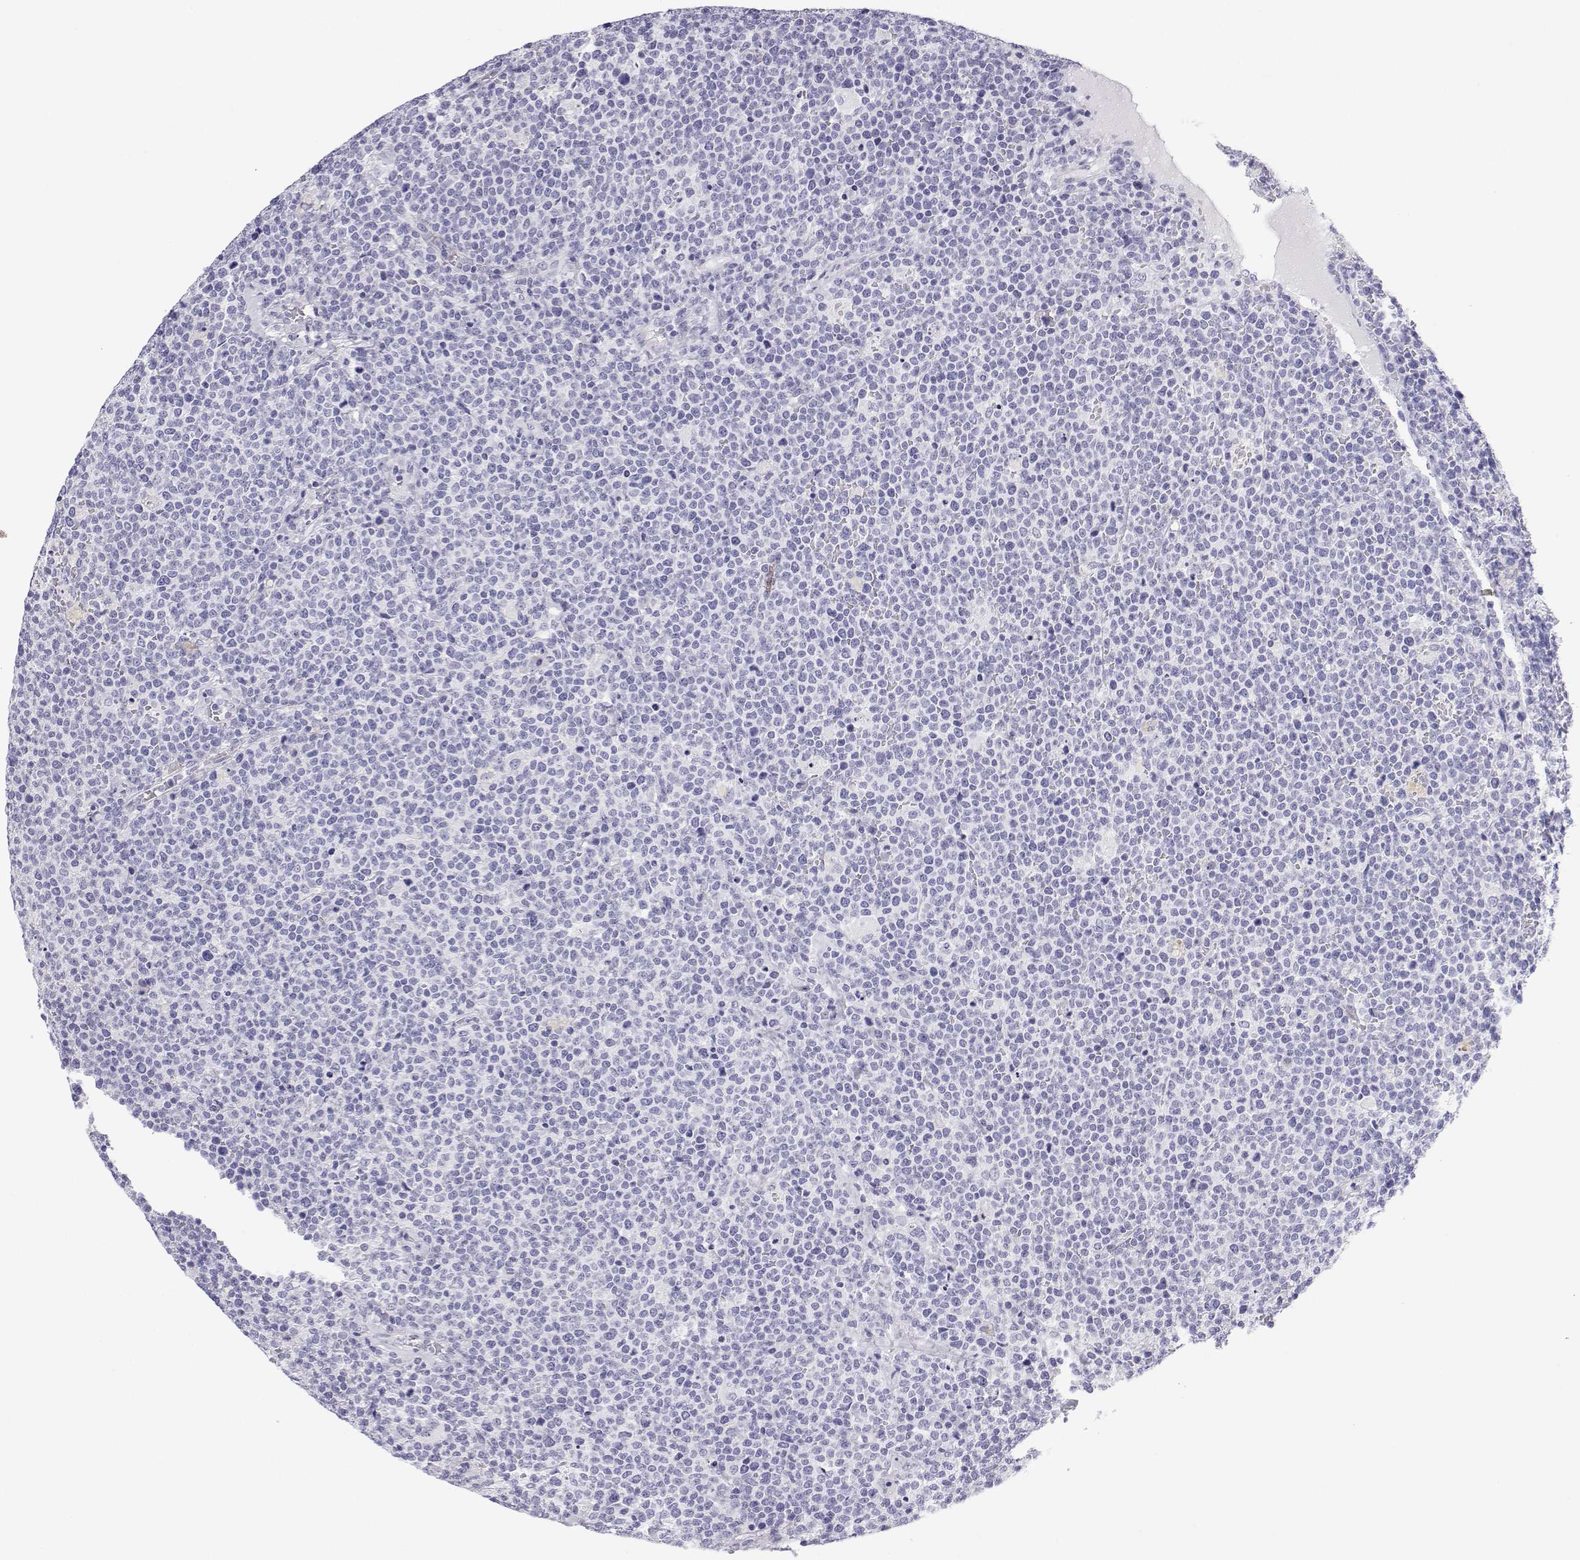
{"staining": {"intensity": "negative", "quantity": "none", "location": "none"}, "tissue": "lymphoma", "cell_type": "Tumor cells", "image_type": "cancer", "snomed": [{"axis": "morphology", "description": "Malignant lymphoma, non-Hodgkin's type, High grade"}, {"axis": "topography", "description": "Lymph node"}], "caption": "High magnification brightfield microscopy of lymphoma stained with DAB (3,3'-diaminobenzidine) (brown) and counterstained with hematoxylin (blue): tumor cells show no significant positivity. (DAB immunohistochemistry (IHC) visualized using brightfield microscopy, high magnification).", "gene": "BHMT", "patient": {"sex": "male", "age": 61}}